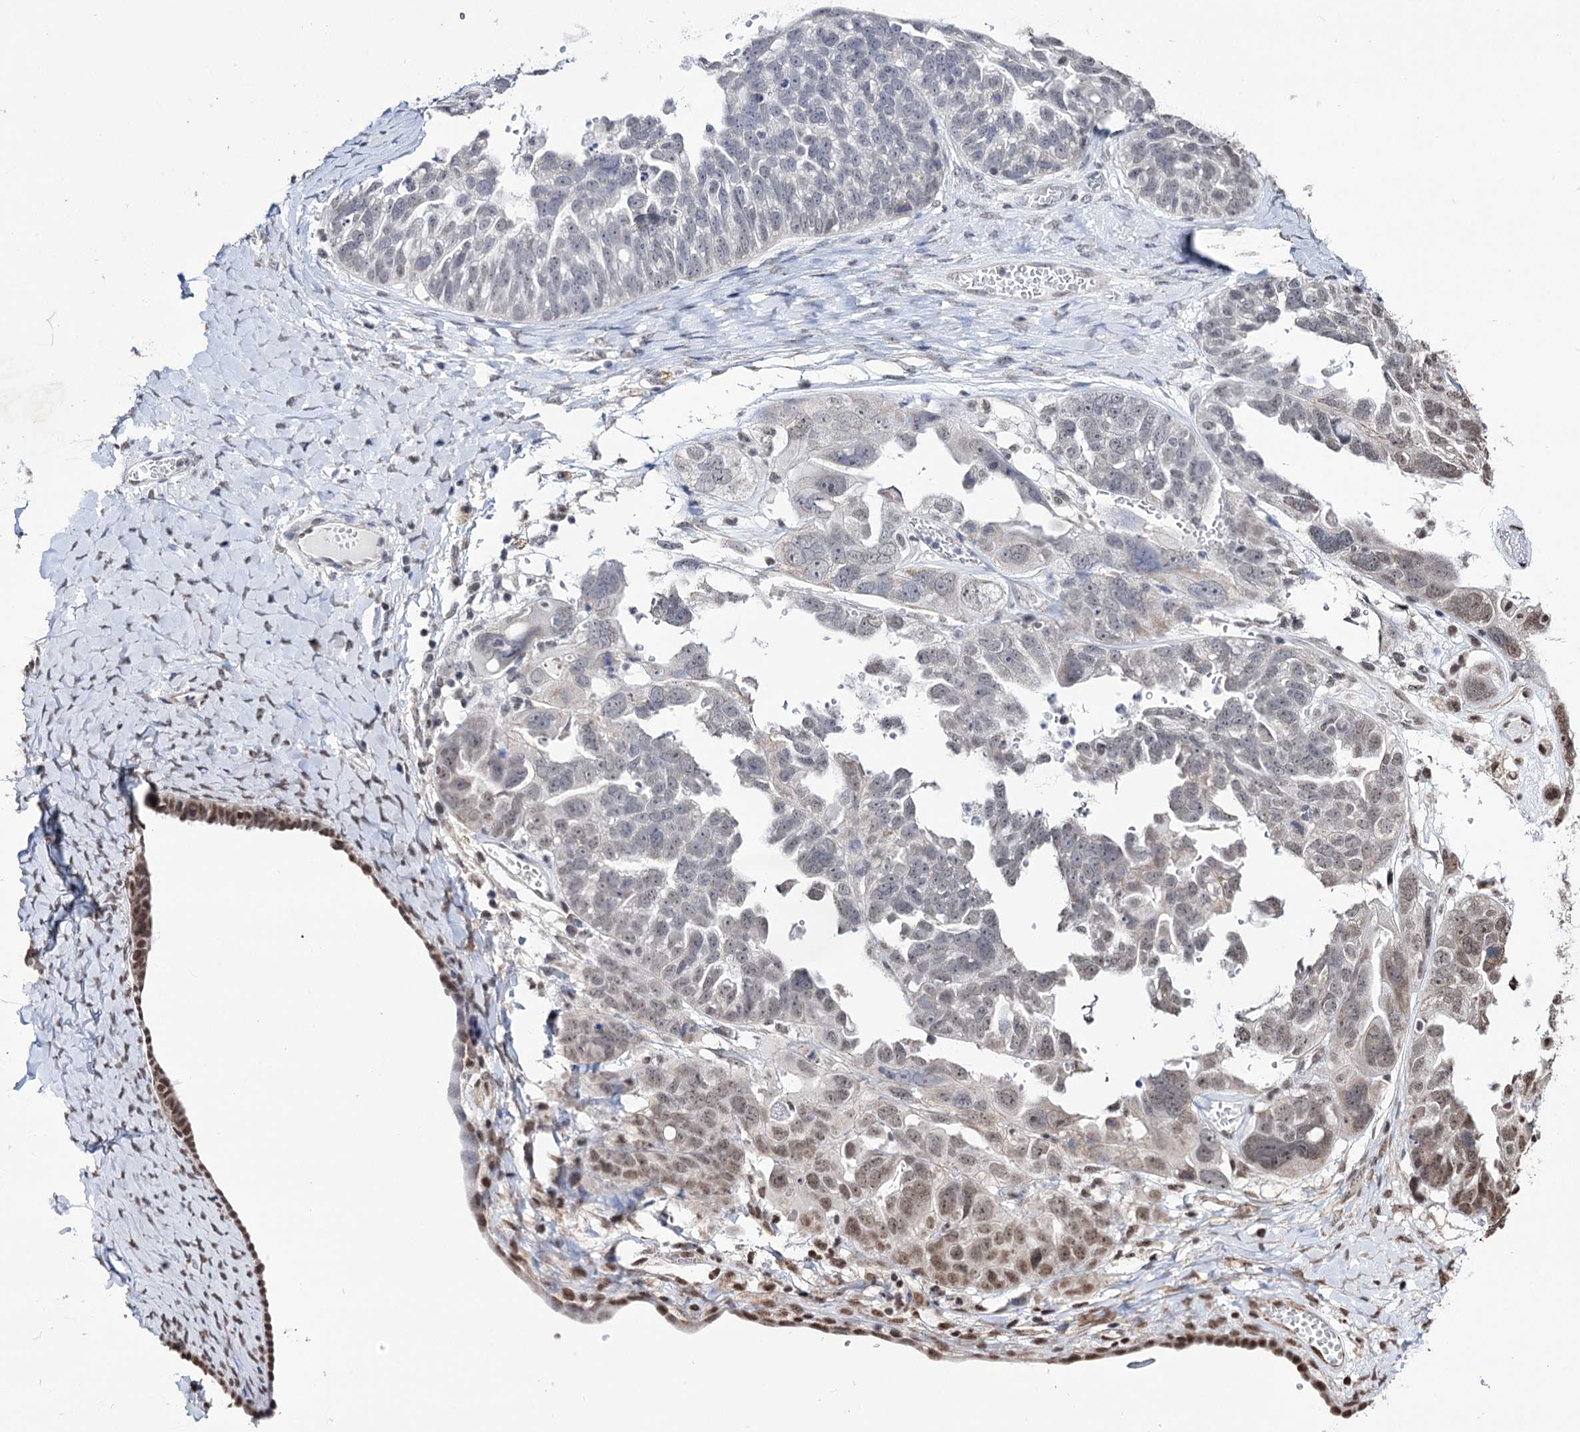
{"staining": {"intensity": "weak", "quantity": "<25%", "location": "nuclear"}, "tissue": "ovarian cancer", "cell_type": "Tumor cells", "image_type": "cancer", "snomed": [{"axis": "morphology", "description": "Cystadenocarcinoma, serous, NOS"}, {"axis": "topography", "description": "Ovary"}], "caption": "High magnification brightfield microscopy of serous cystadenocarcinoma (ovarian) stained with DAB (brown) and counterstained with hematoxylin (blue): tumor cells show no significant positivity.", "gene": "ABHD10", "patient": {"sex": "female", "age": 79}}